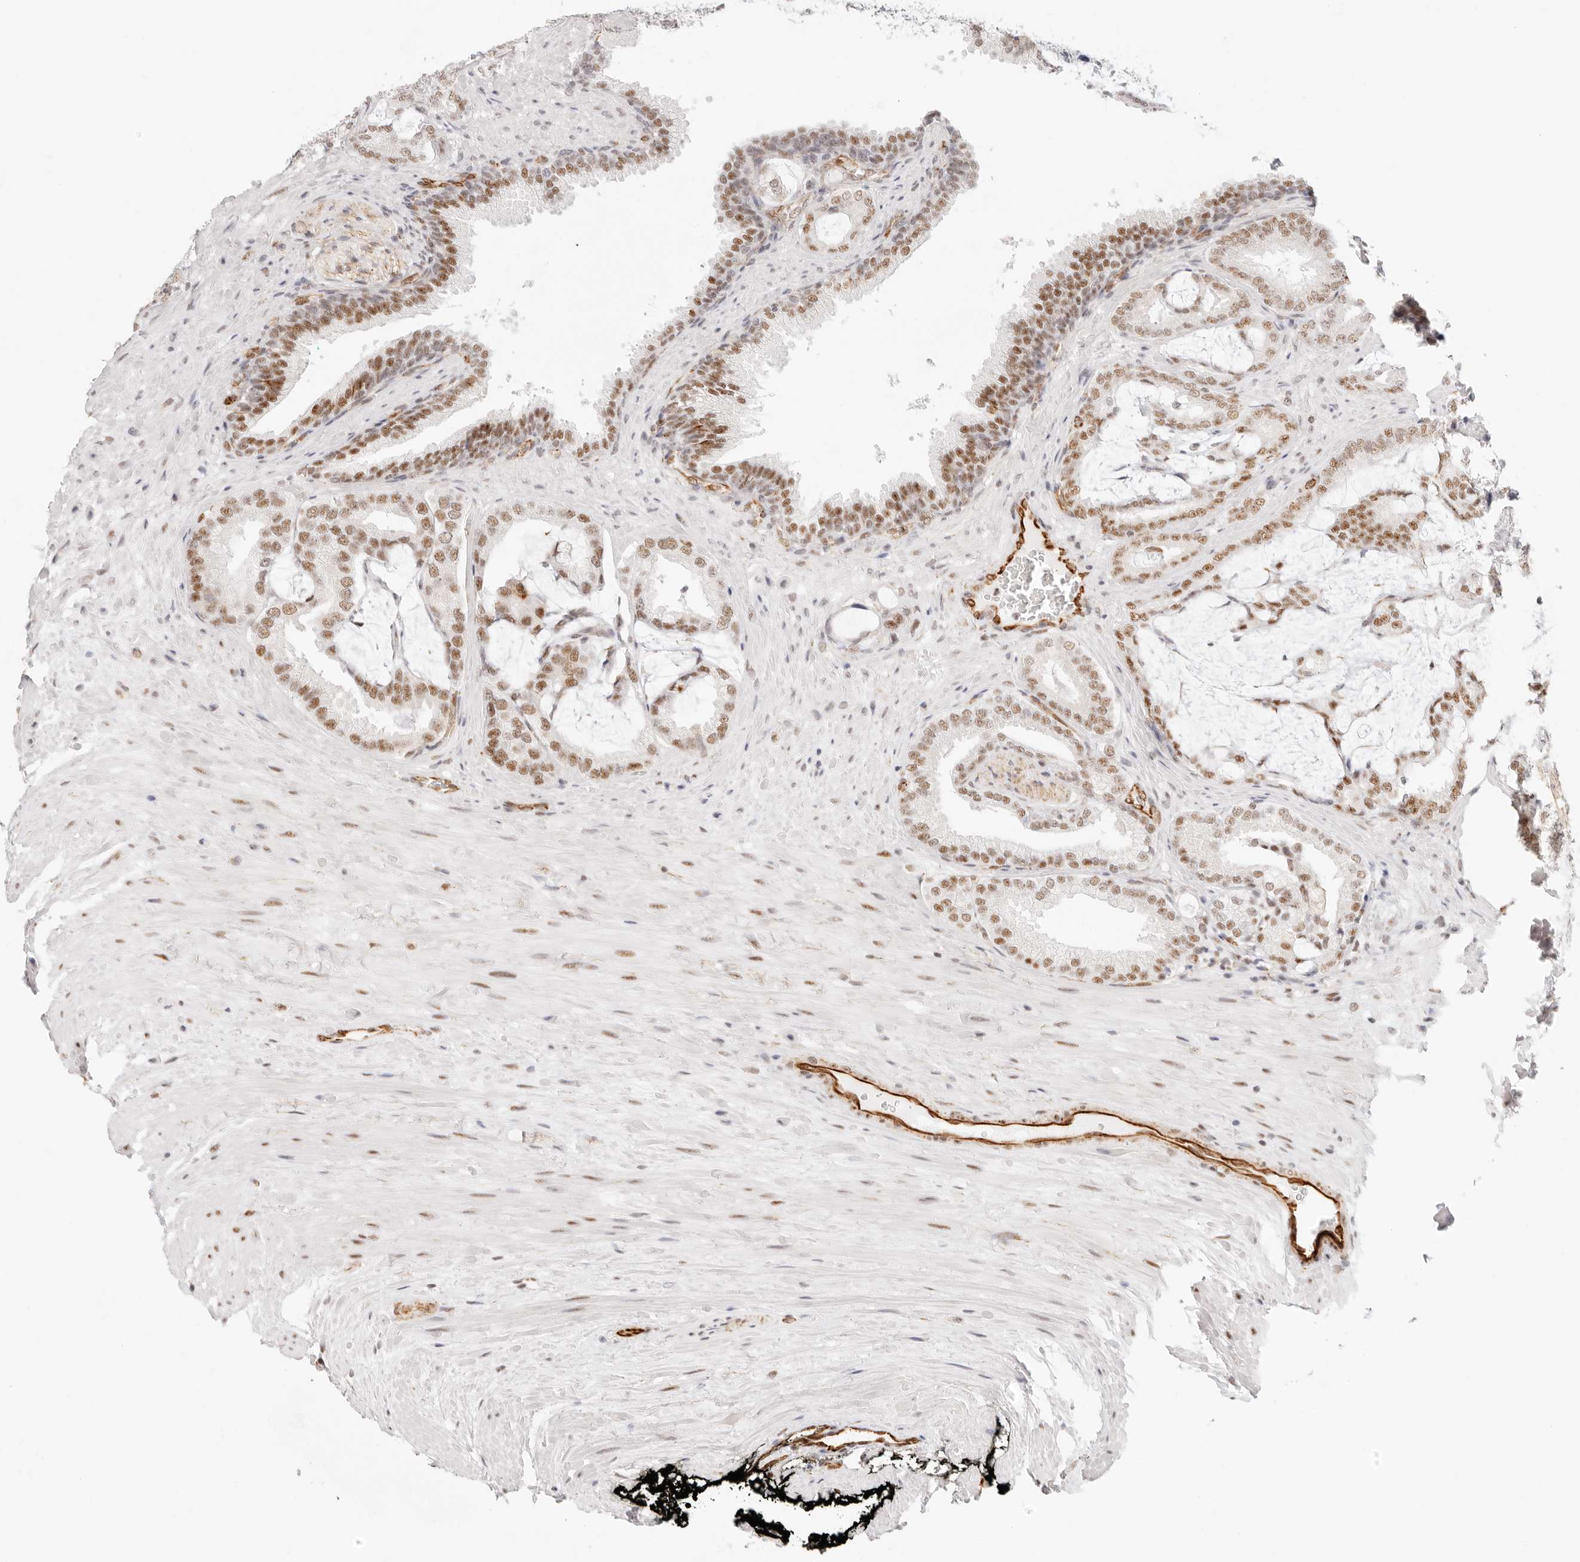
{"staining": {"intensity": "moderate", "quantity": ">75%", "location": "nuclear"}, "tissue": "prostate cancer", "cell_type": "Tumor cells", "image_type": "cancer", "snomed": [{"axis": "morphology", "description": "Adenocarcinoma, Low grade"}, {"axis": "topography", "description": "Prostate"}], "caption": "An immunohistochemistry (IHC) photomicrograph of neoplastic tissue is shown. Protein staining in brown highlights moderate nuclear positivity in adenocarcinoma (low-grade) (prostate) within tumor cells. (Brightfield microscopy of DAB IHC at high magnification).", "gene": "ZC3H11A", "patient": {"sex": "male", "age": 71}}